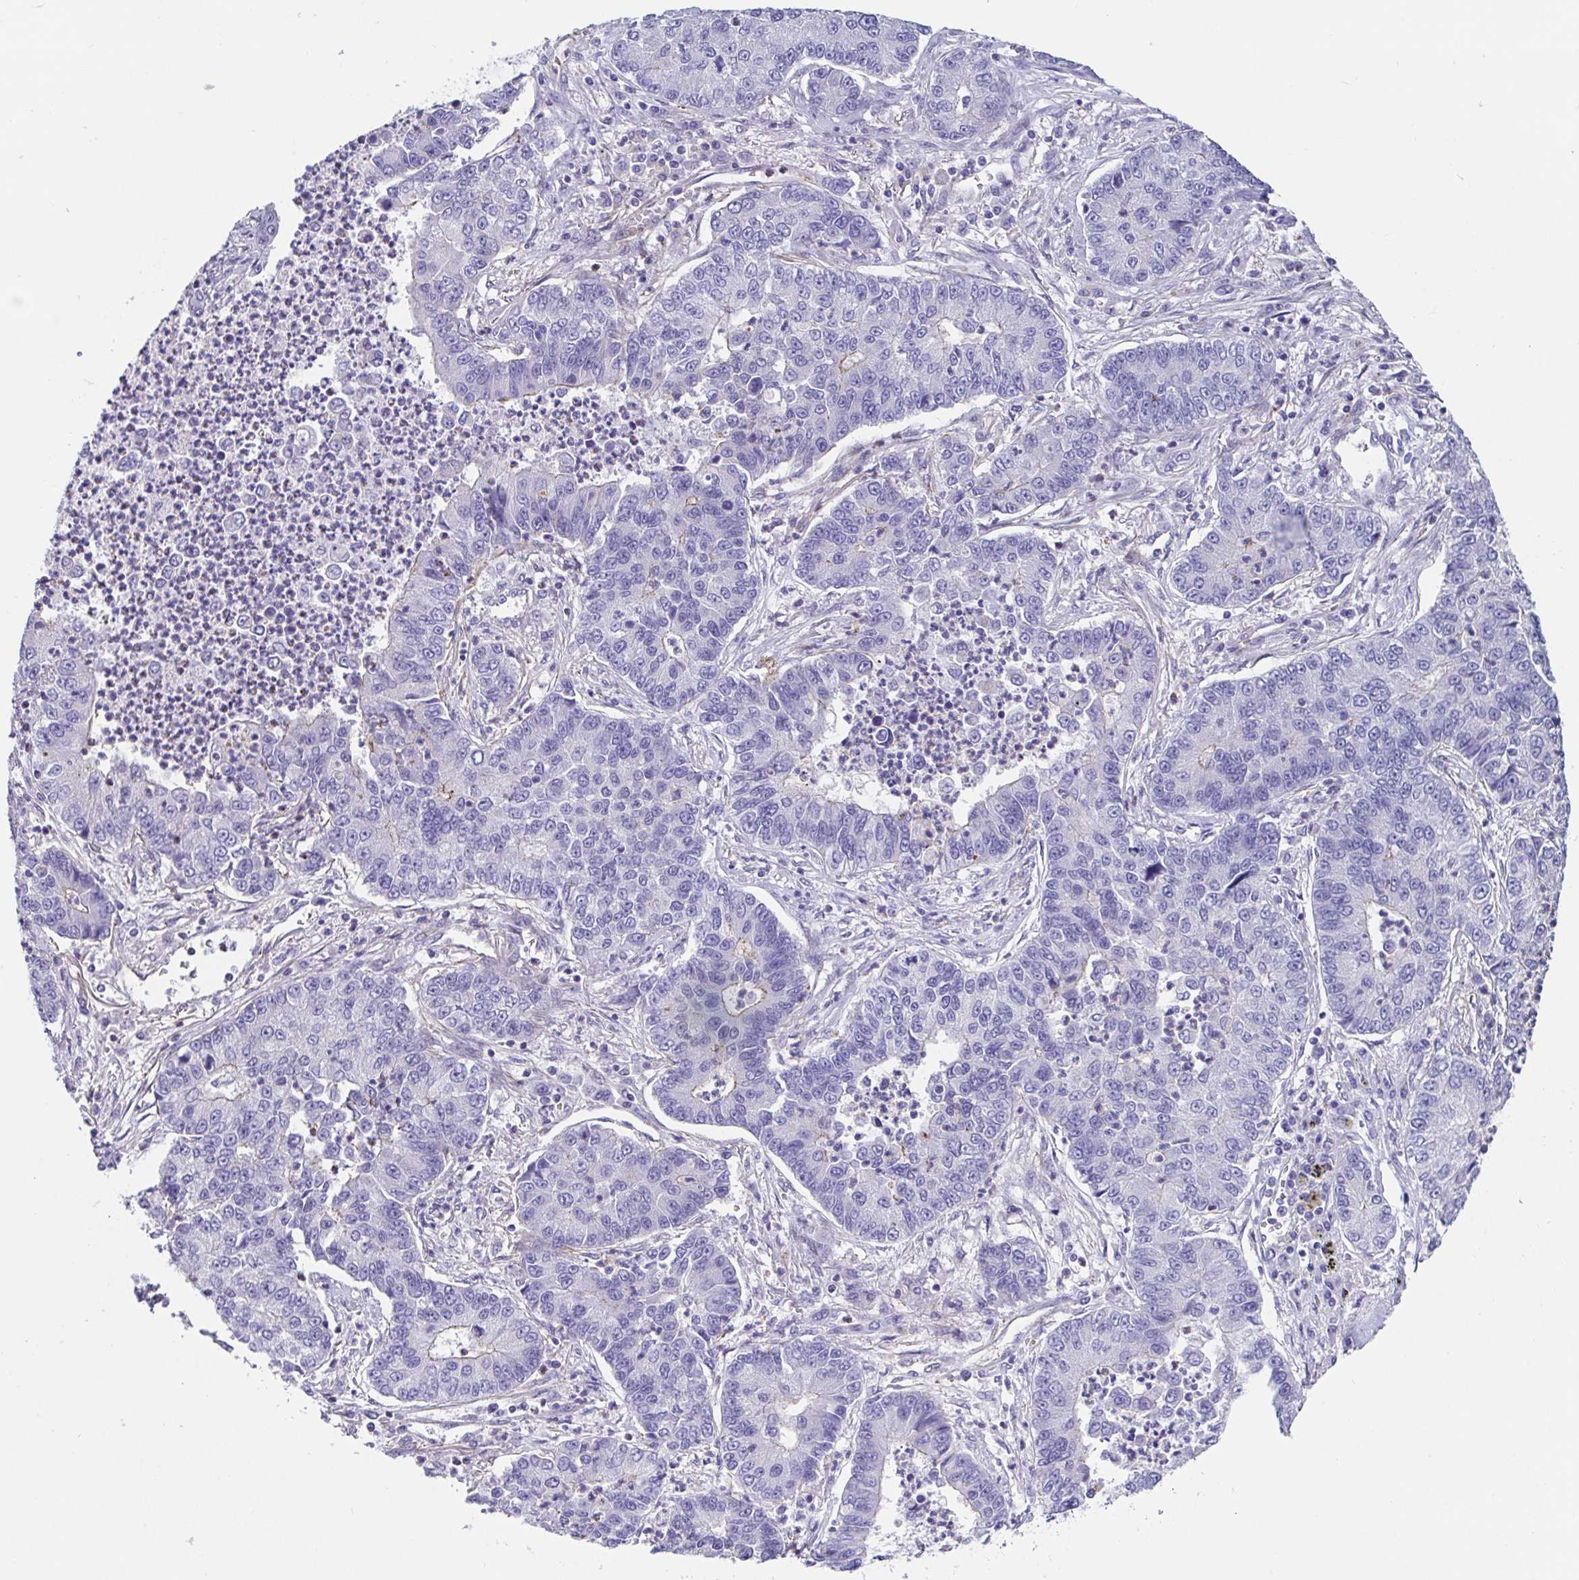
{"staining": {"intensity": "negative", "quantity": "none", "location": "none"}, "tissue": "lung cancer", "cell_type": "Tumor cells", "image_type": "cancer", "snomed": [{"axis": "morphology", "description": "Adenocarcinoma, NOS"}, {"axis": "topography", "description": "Lung"}], "caption": "There is no significant expression in tumor cells of lung adenocarcinoma.", "gene": "TRAM2", "patient": {"sex": "female", "age": 57}}